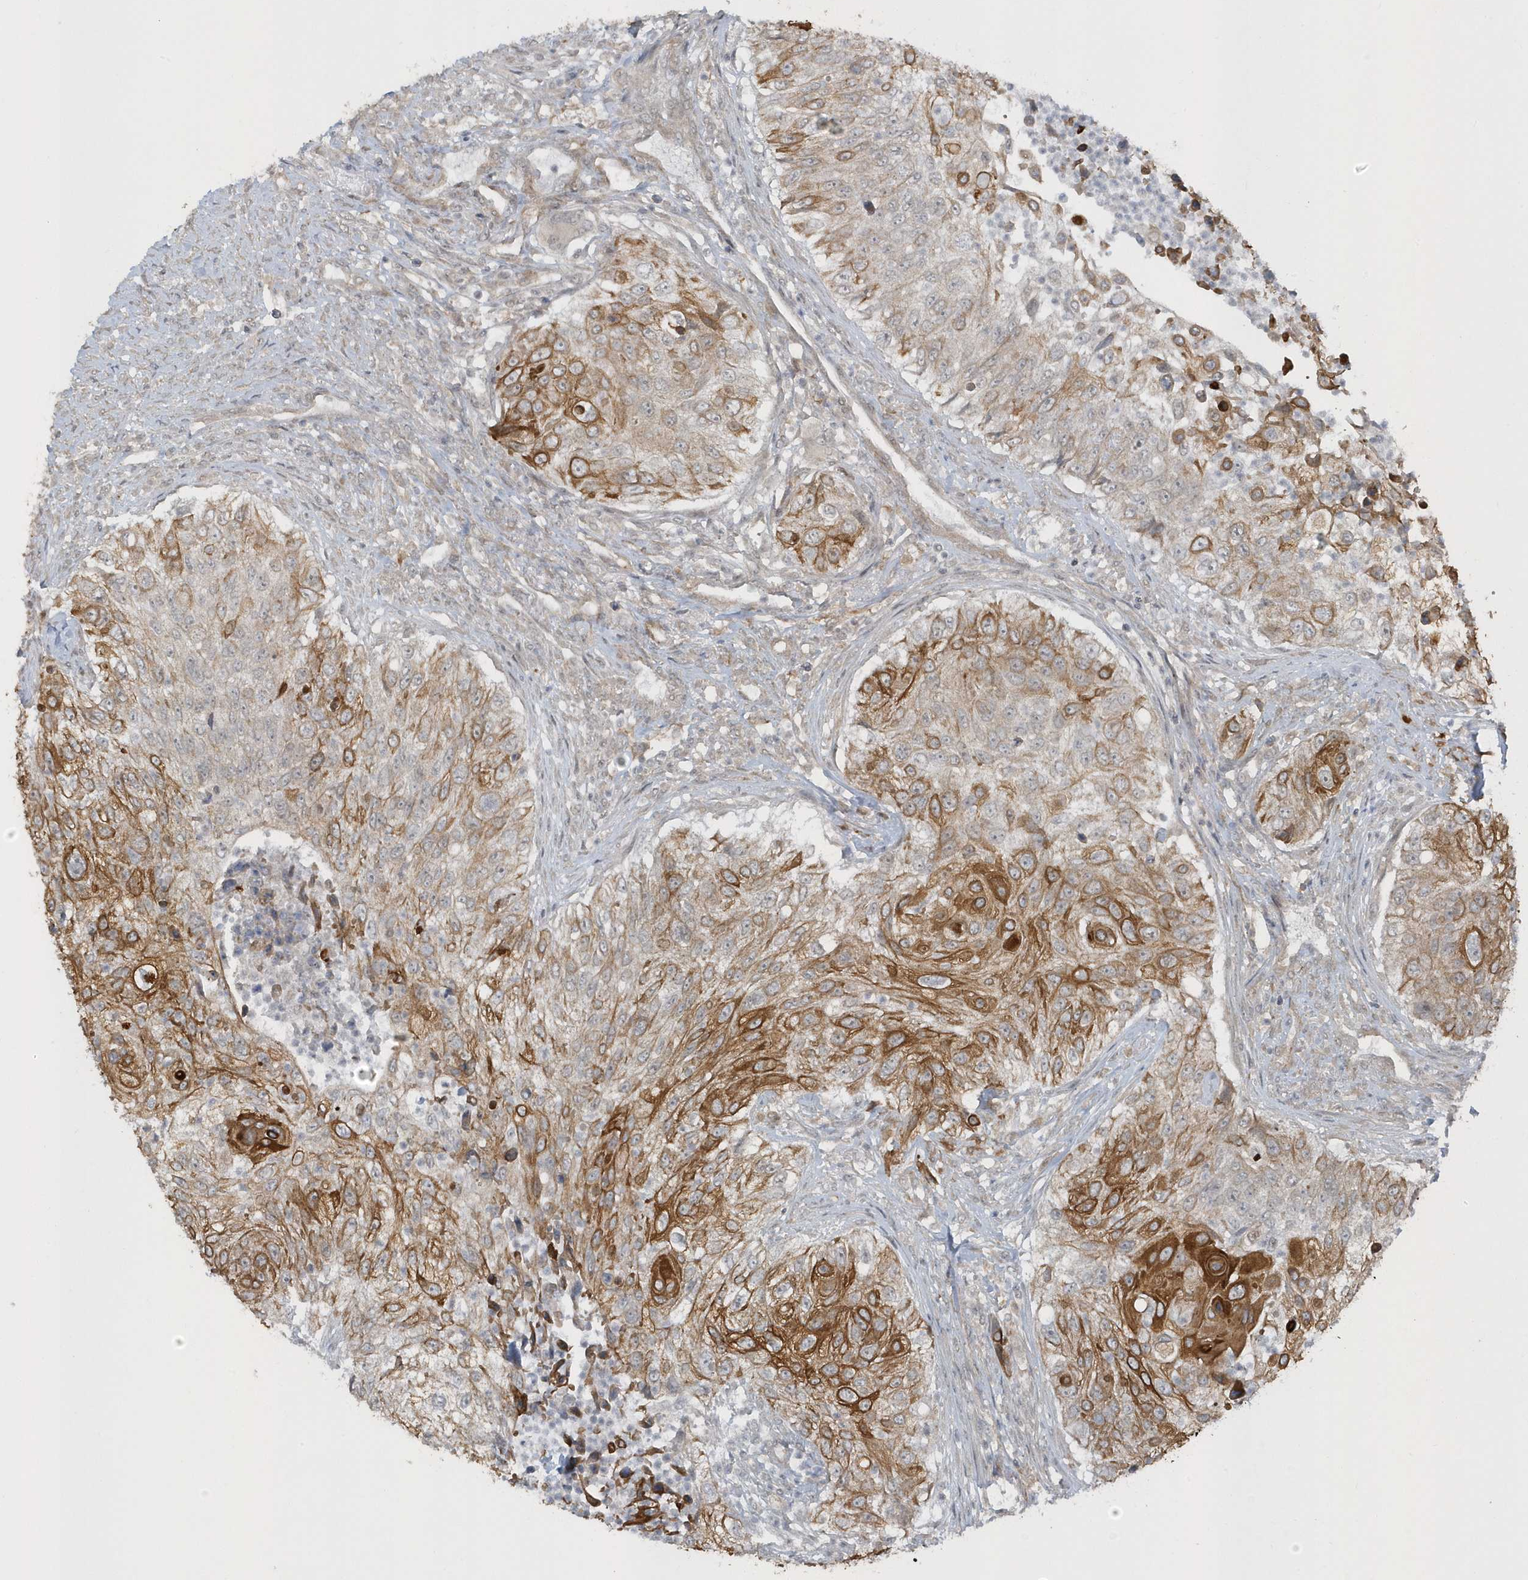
{"staining": {"intensity": "strong", "quantity": "<25%", "location": "cytoplasmic/membranous"}, "tissue": "urothelial cancer", "cell_type": "Tumor cells", "image_type": "cancer", "snomed": [{"axis": "morphology", "description": "Urothelial carcinoma, High grade"}, {"axis": "topography", "description": "Urinary bladder"}], "caption": "The image demonstrates immunohistochemical staining of urothelial cancer. There is strong cytoplasmic/membranous positivity is present in about <25% of tumor cells.", "gene": "PARD3B", "patient": {"sex": "female", "age": 60}}